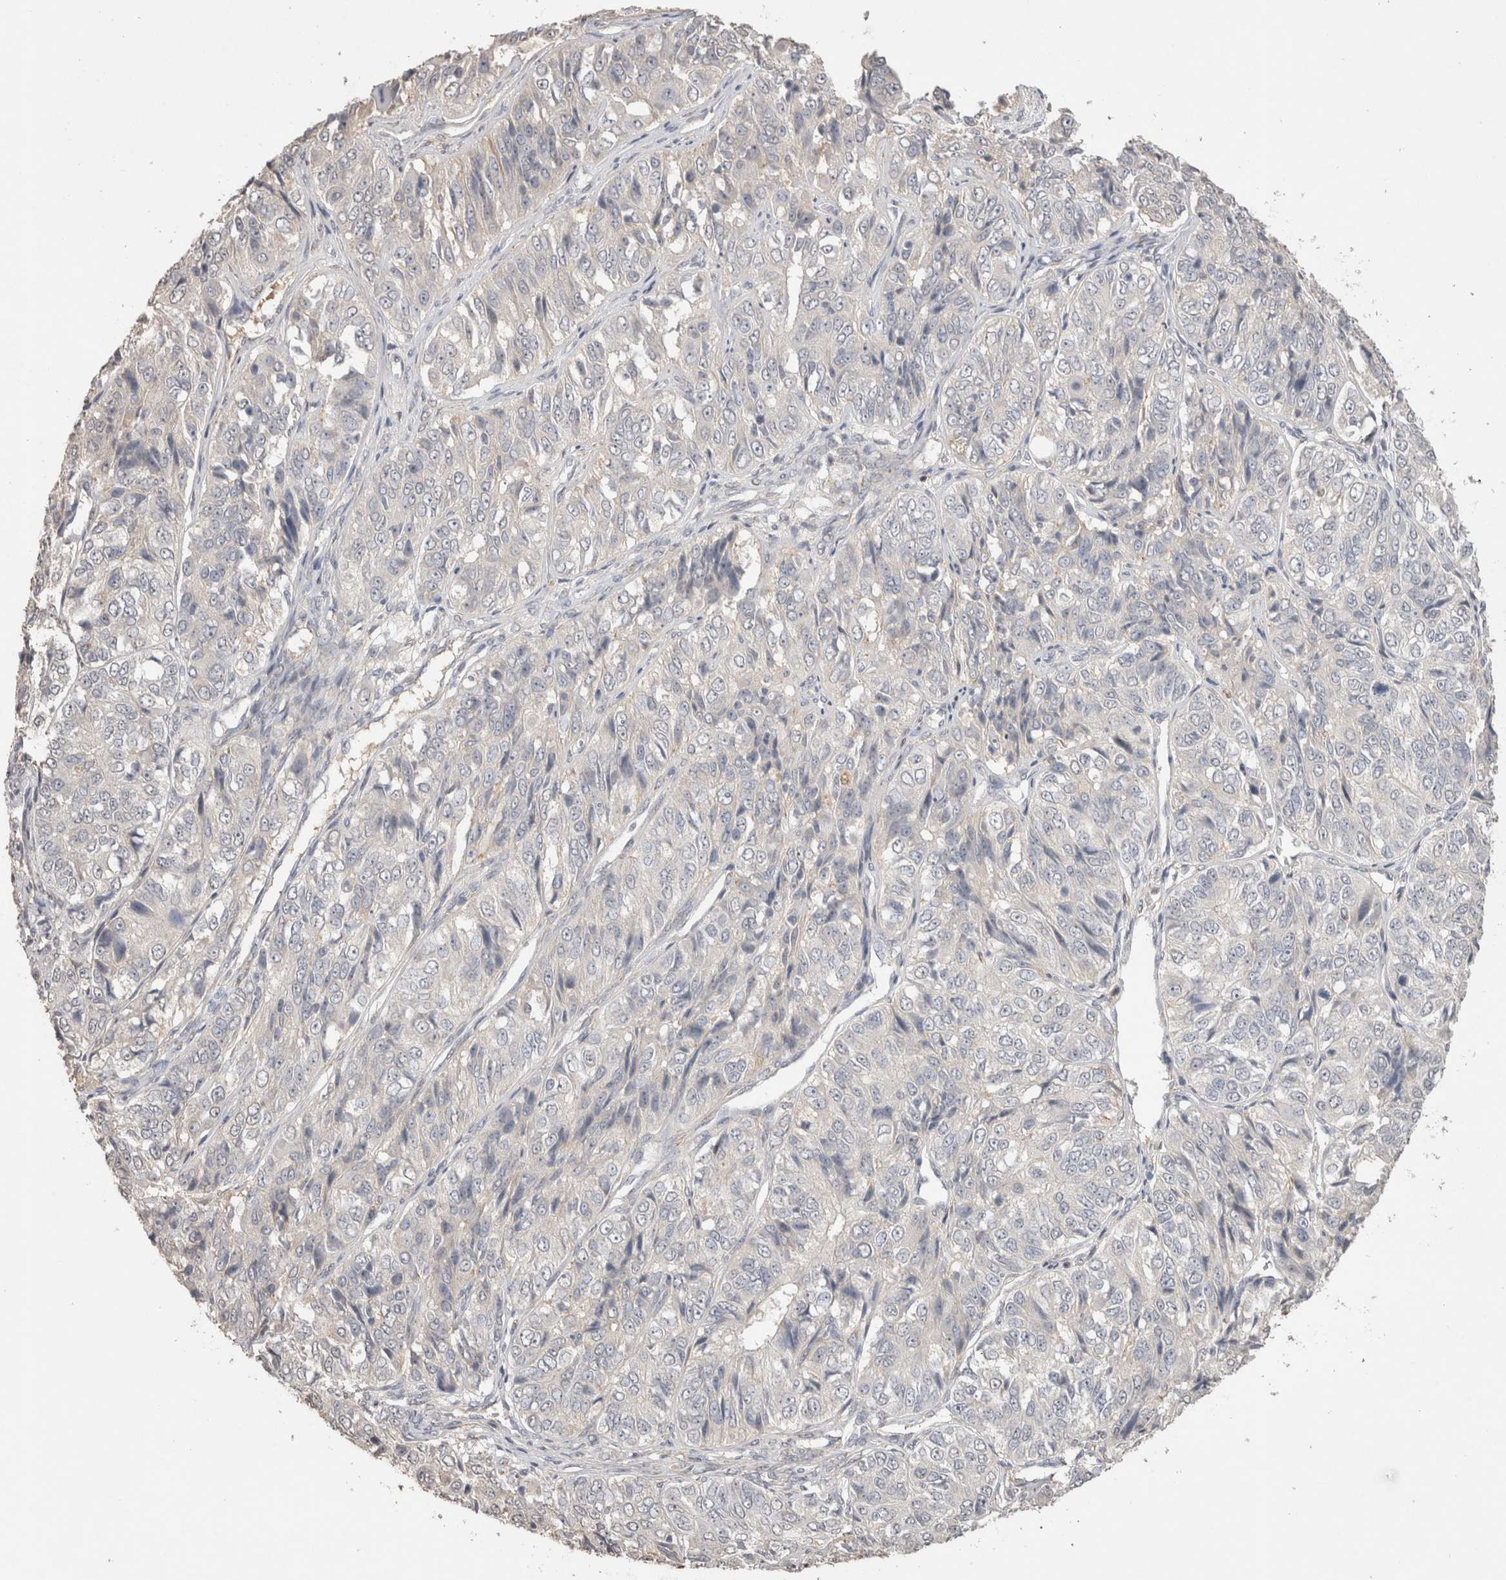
{"staining": {"intensity": "negative", "quantity": "none", "location": "none"}, "tissue": "ovarian cancer", "cell_type": "Tumor cells", "image_type": "cancer", "snomed": [{"axis": "morphology", "description": "Carcinoma, endometroid"}, {"axis": "topography", "description": "Ovary"}], "caption": "High magnification brightfield microscopy of endometroid carcinoma (ovarian) stained with DAB (3,3'-diaminobenzidine) (brown) and counterstained with hematoxylin (blue): tumor cells show no significant positivity. Brightfield microscopy of immunohistochemistry stained with DAB (3,3'-diaminobenzidine) (brown) and hematoxylin (blue), captured at high magnification.", "gene": "NAALADL2", "patient": {"sex": "female", "age": 51}}